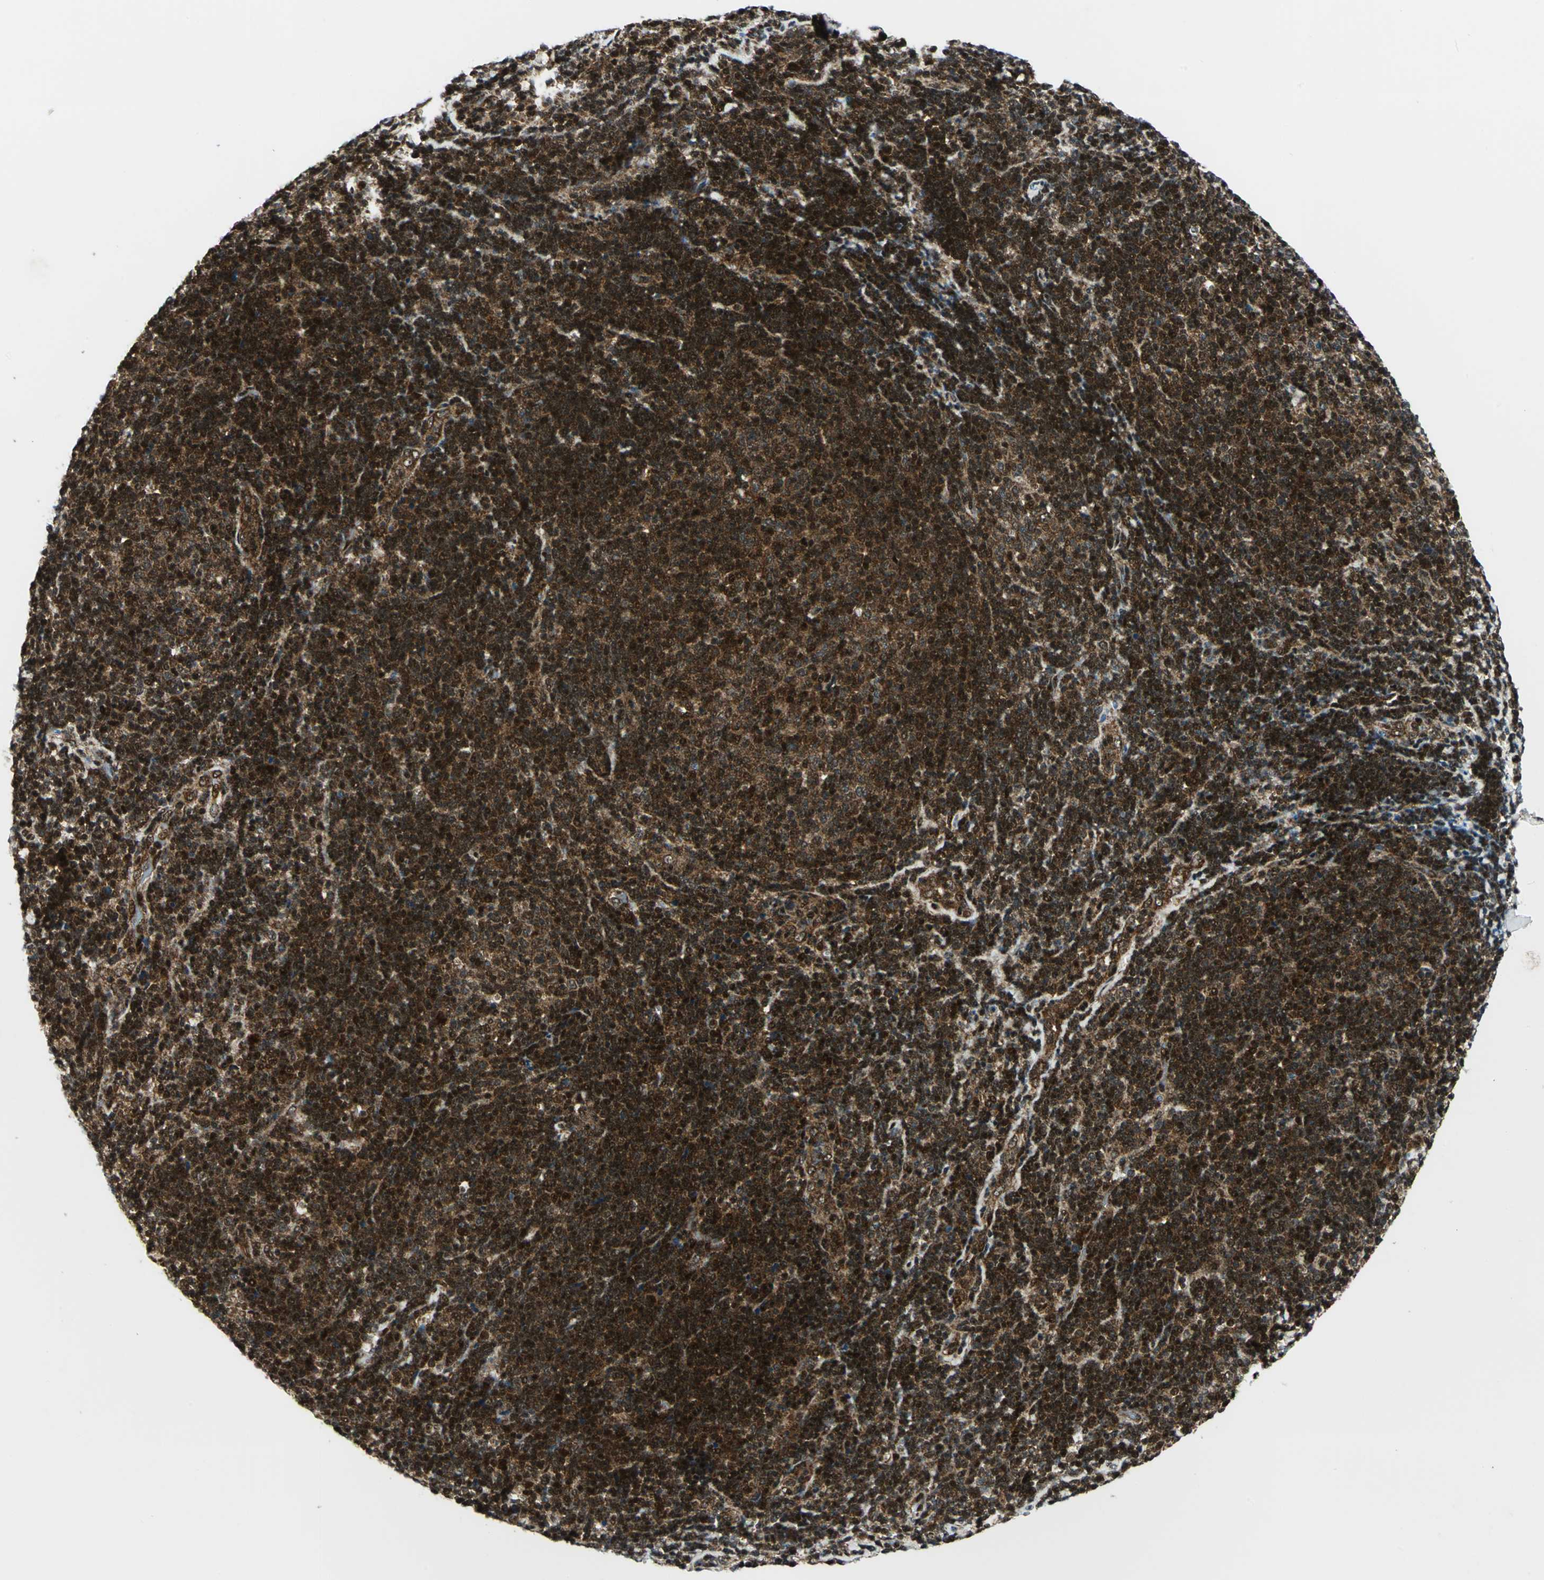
{"staining": {"intensity": "strong", "quantity": ">75%", "location": "cytoplasmic/membranous,nuclear"}, "tissue": "lymphoma", "cell_type": "Tumor cells", "image_type": "cancer", "snomed": [{"axis": "morphology", "description": "Malignant lymphoma, non-Hodgkin's type, Low grade"}, {"axis": "topography", "description": "Lymph node"}], "caption": "A brown stain highlights strong cytoplasmic/membranous and nuclear staining of a protein in lymphoma tumor cells.", "gene": "COPS5", "patient": {"sex": "male", "age": 70}}